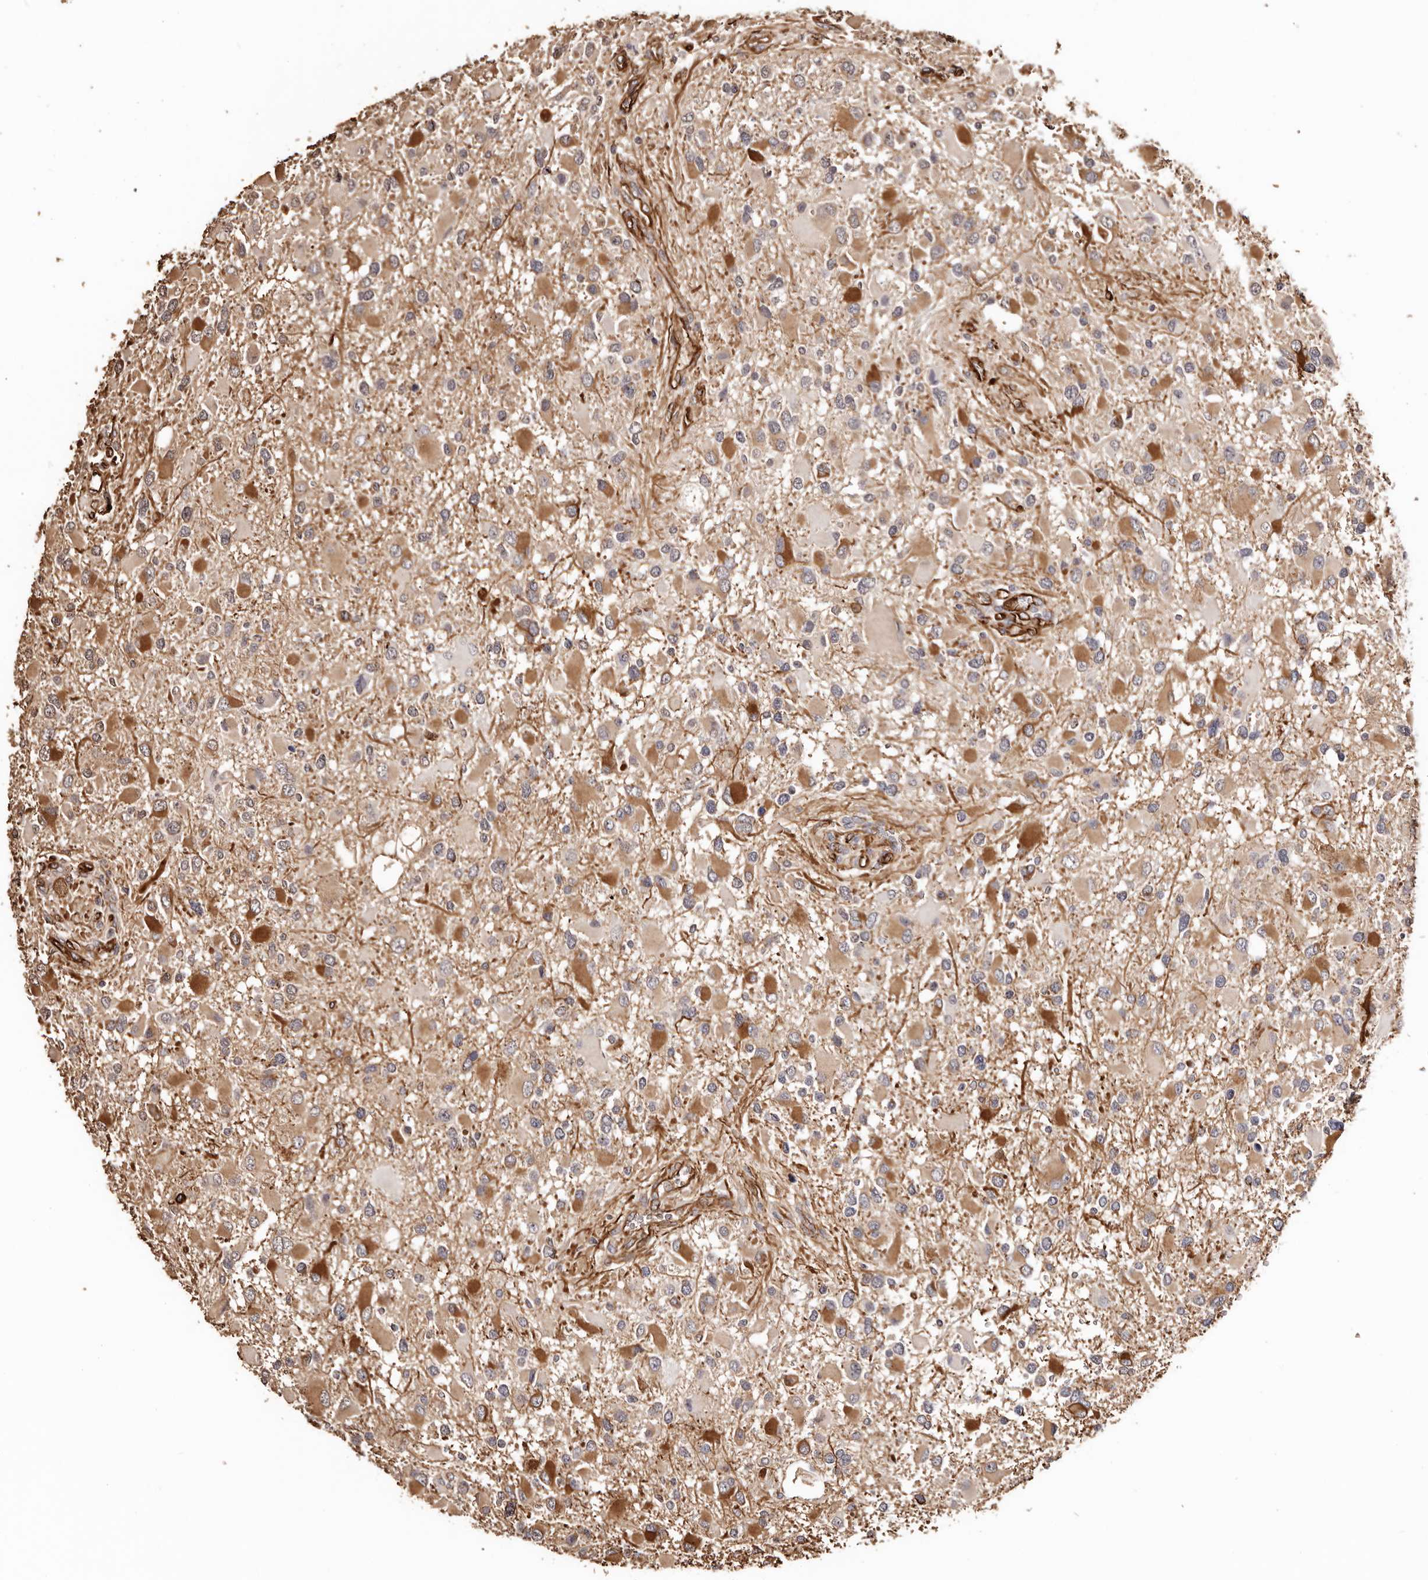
{"staining": {"intensity": "moderate", "quantity": "25%-75%", "location": "cytoplasmic/membranous"}, "tissue": "glioma", "cell_type": "Tumor cells", "image_type": "cancer", "snomed": [{"axis": "morphology", "description": "Glioma, malignant, High grade"}, {"axis": "topography", "description": "Brain"}], "caption": "Immunohistochemical staining of human malignant glioma (high-grade) demonstrates medium levels of moderate cytoplasmic/membranous expression in approximately 25%-75% of tumor cells. (DAB (3,3'-diaminobenzidine) = brown stain, brightfield microscopy at high magnification).", "gene": "ZNF557", "patient": {"sex": "male", "age": 53}}